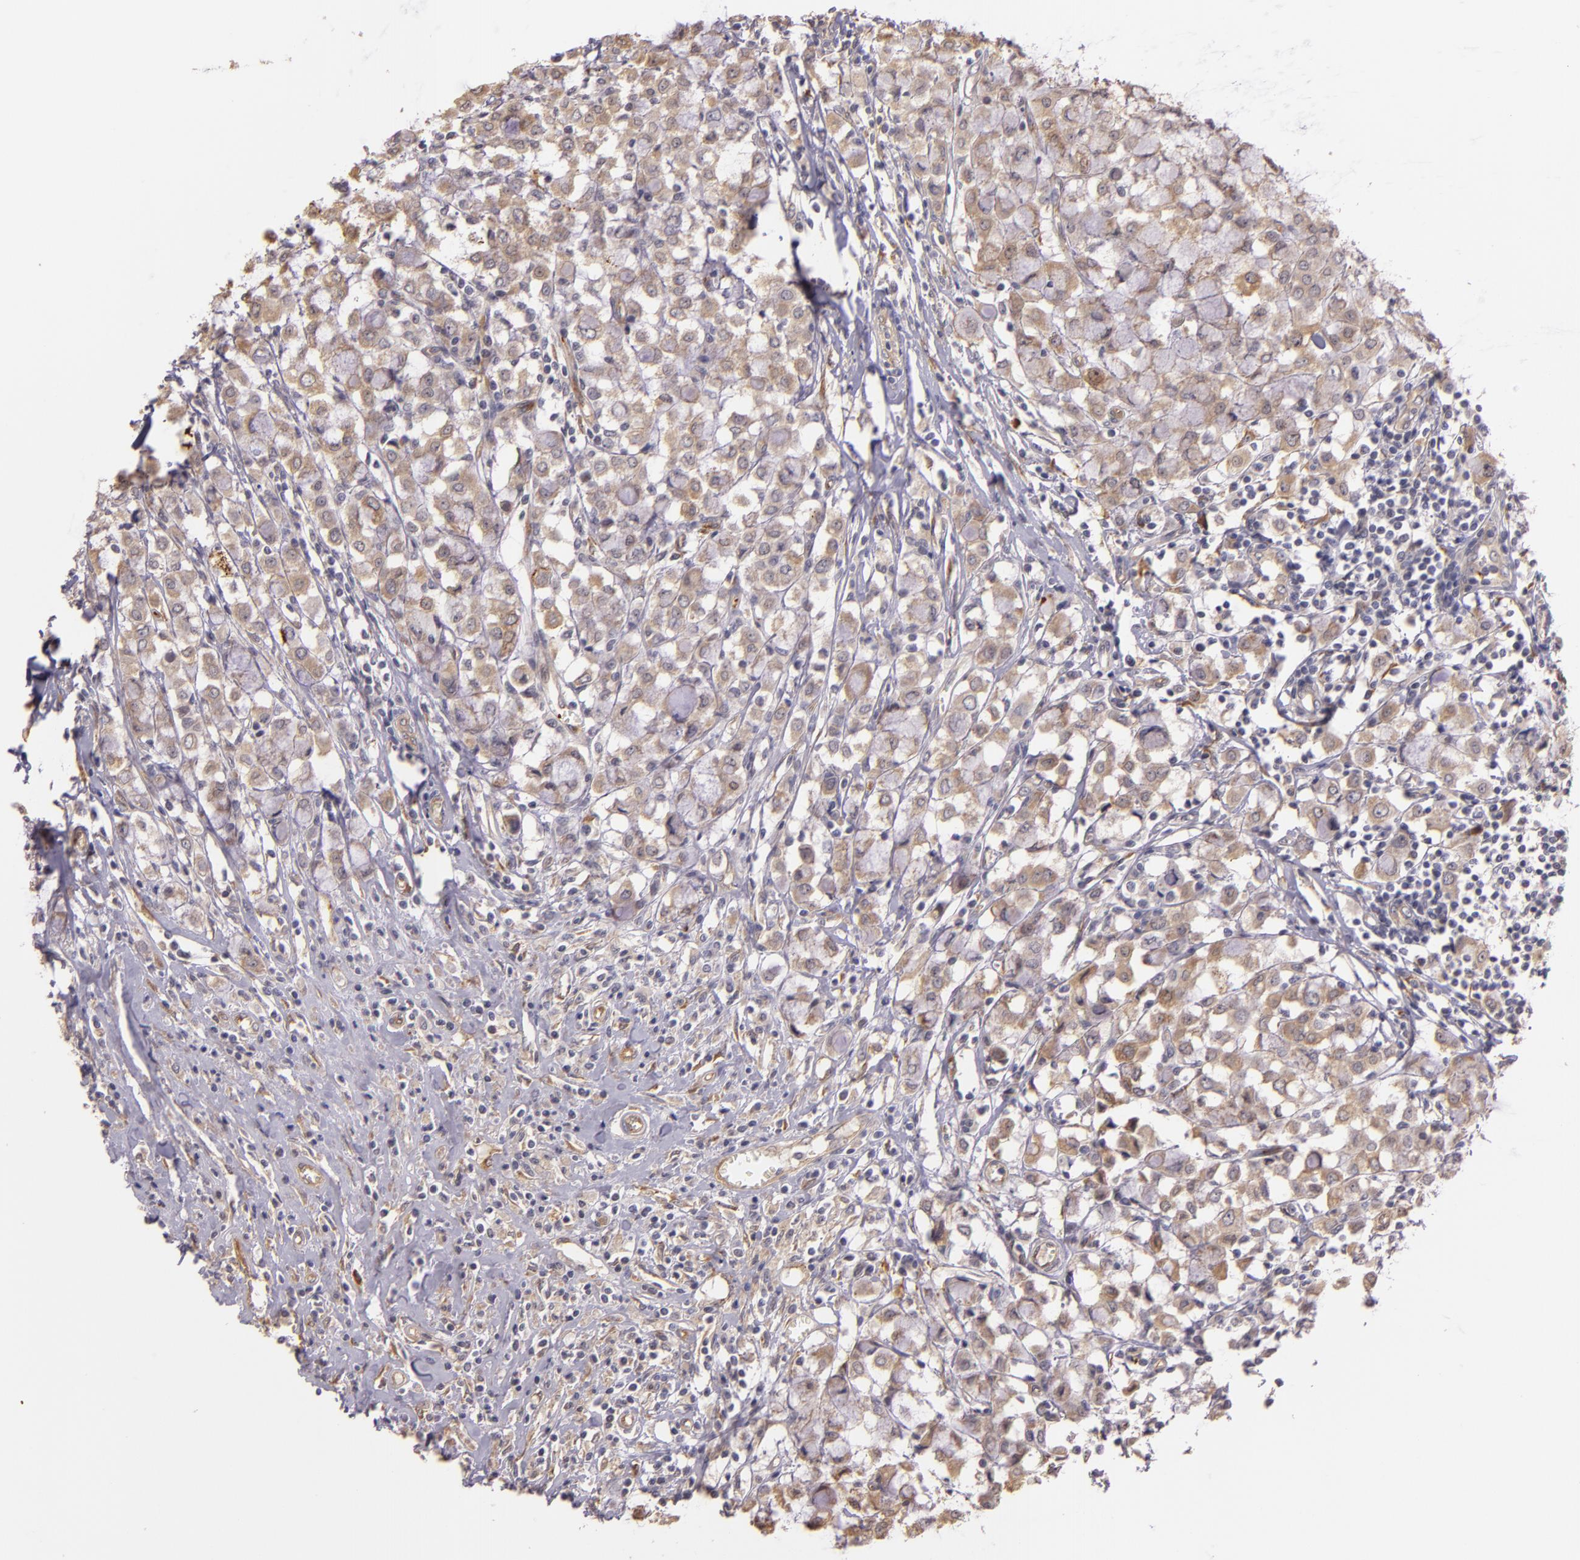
{"staining": {"intensity": "weak", "quantity": "25%-75%", "location": "cytoplasmic/membranous"}, "tissue": "breast cancer", "cell_type": "Tumor cells", "image_type": "cancer", "snomed": [{"axis": "morphology", "description": "Lobular carcinoma"}, {"axis": "topography", "description": "Breast"}], "caption": "An immunohistochemistry photomicrograph of neoplastic tissue is shown. Protein staining in brown highlights weak cytoplasmic/membranous positivity in lobular carcinoma (breast) within tumor cells.", "gene": "SYTL4", "patient": {"sex": "female", "age": 85}}